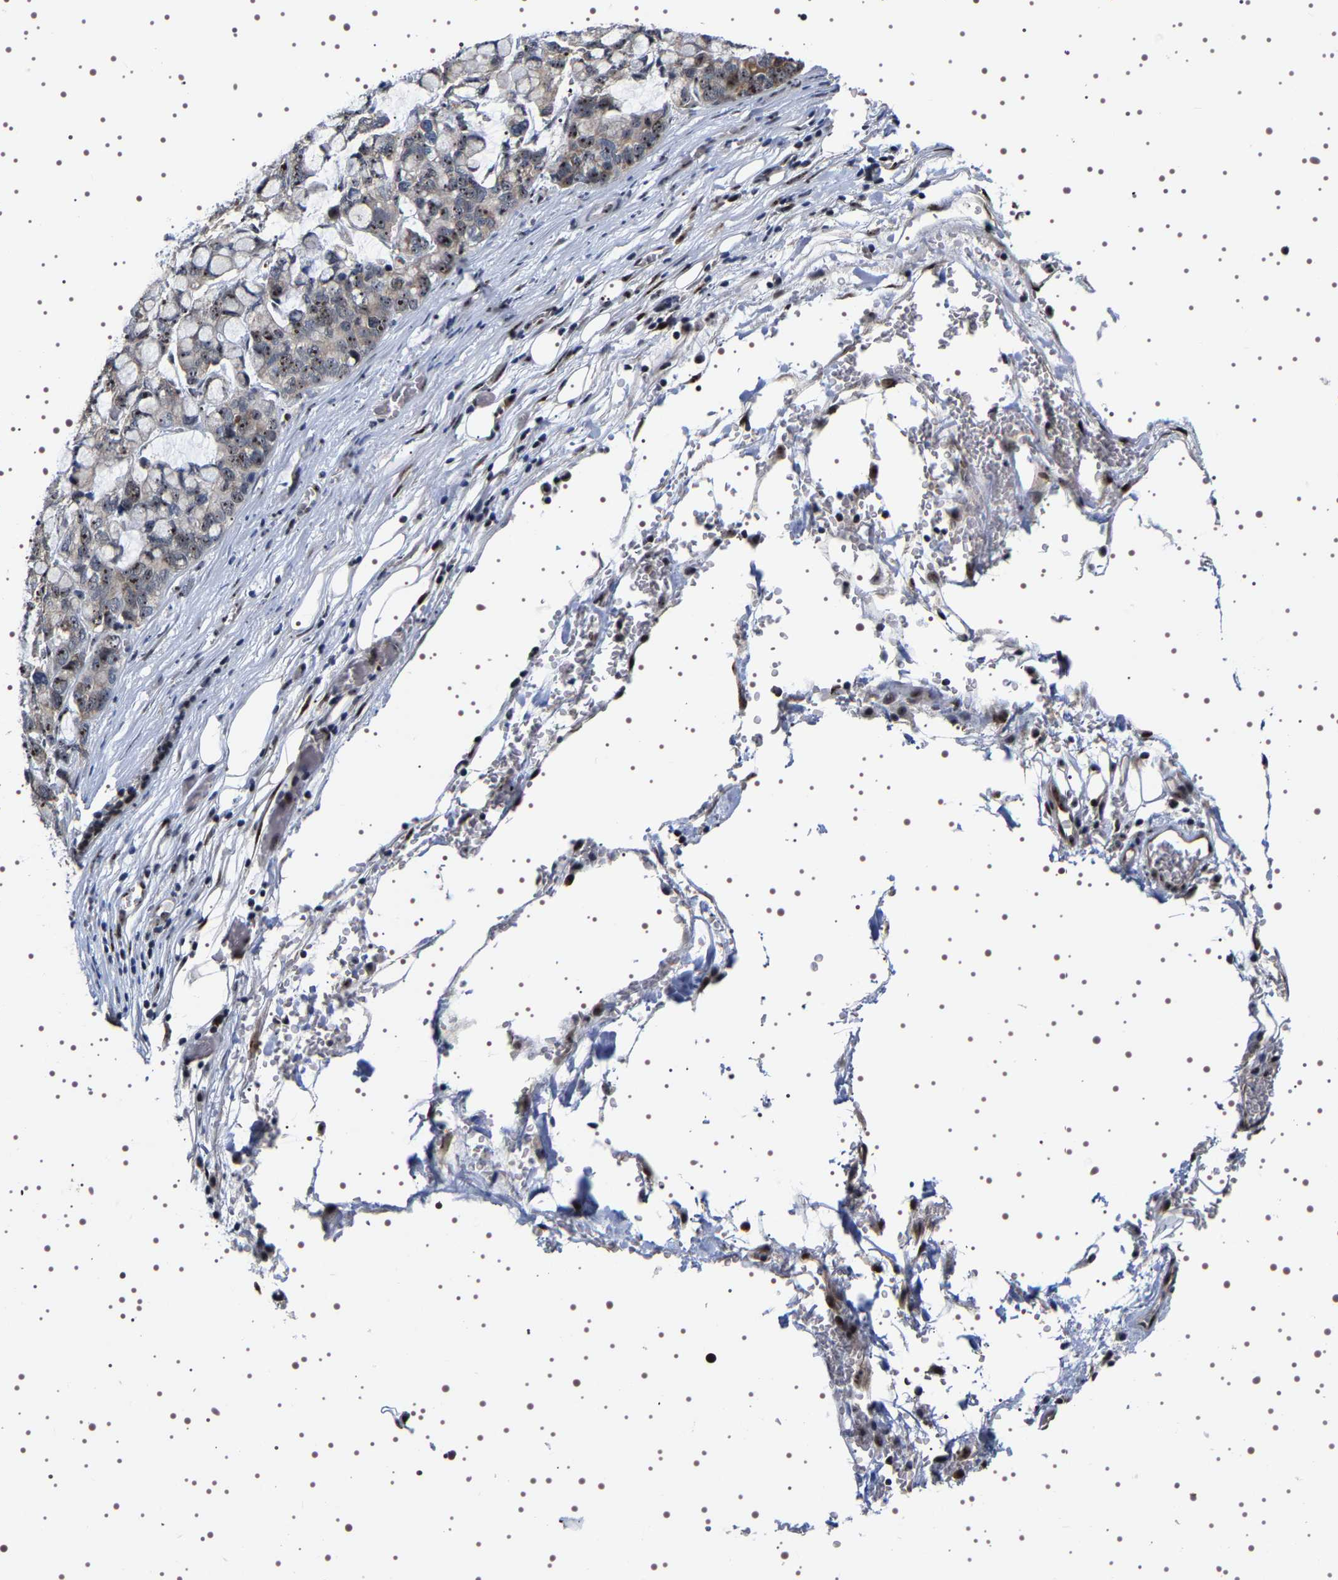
{"staining": {"intensity": "moderate", "quantity": ">75%", "location": "nuclear"}, "tissue": "stomach cancer", "cell_type": "Tumor cells", "image_type": "cancer", "snomed": [{"axis": "morphology", "description": "Adenocarcinoma, NOS"}, {"axis": "topography", "description": "Stomach, lower"}], "caption": "This is an image of IHC staining of adenocarcinoma (stomach), which shows moderate positivity in the nuclear of tumor cells.", "gene": "GNL3", "patient": {"sex": "male", "age": 84}}